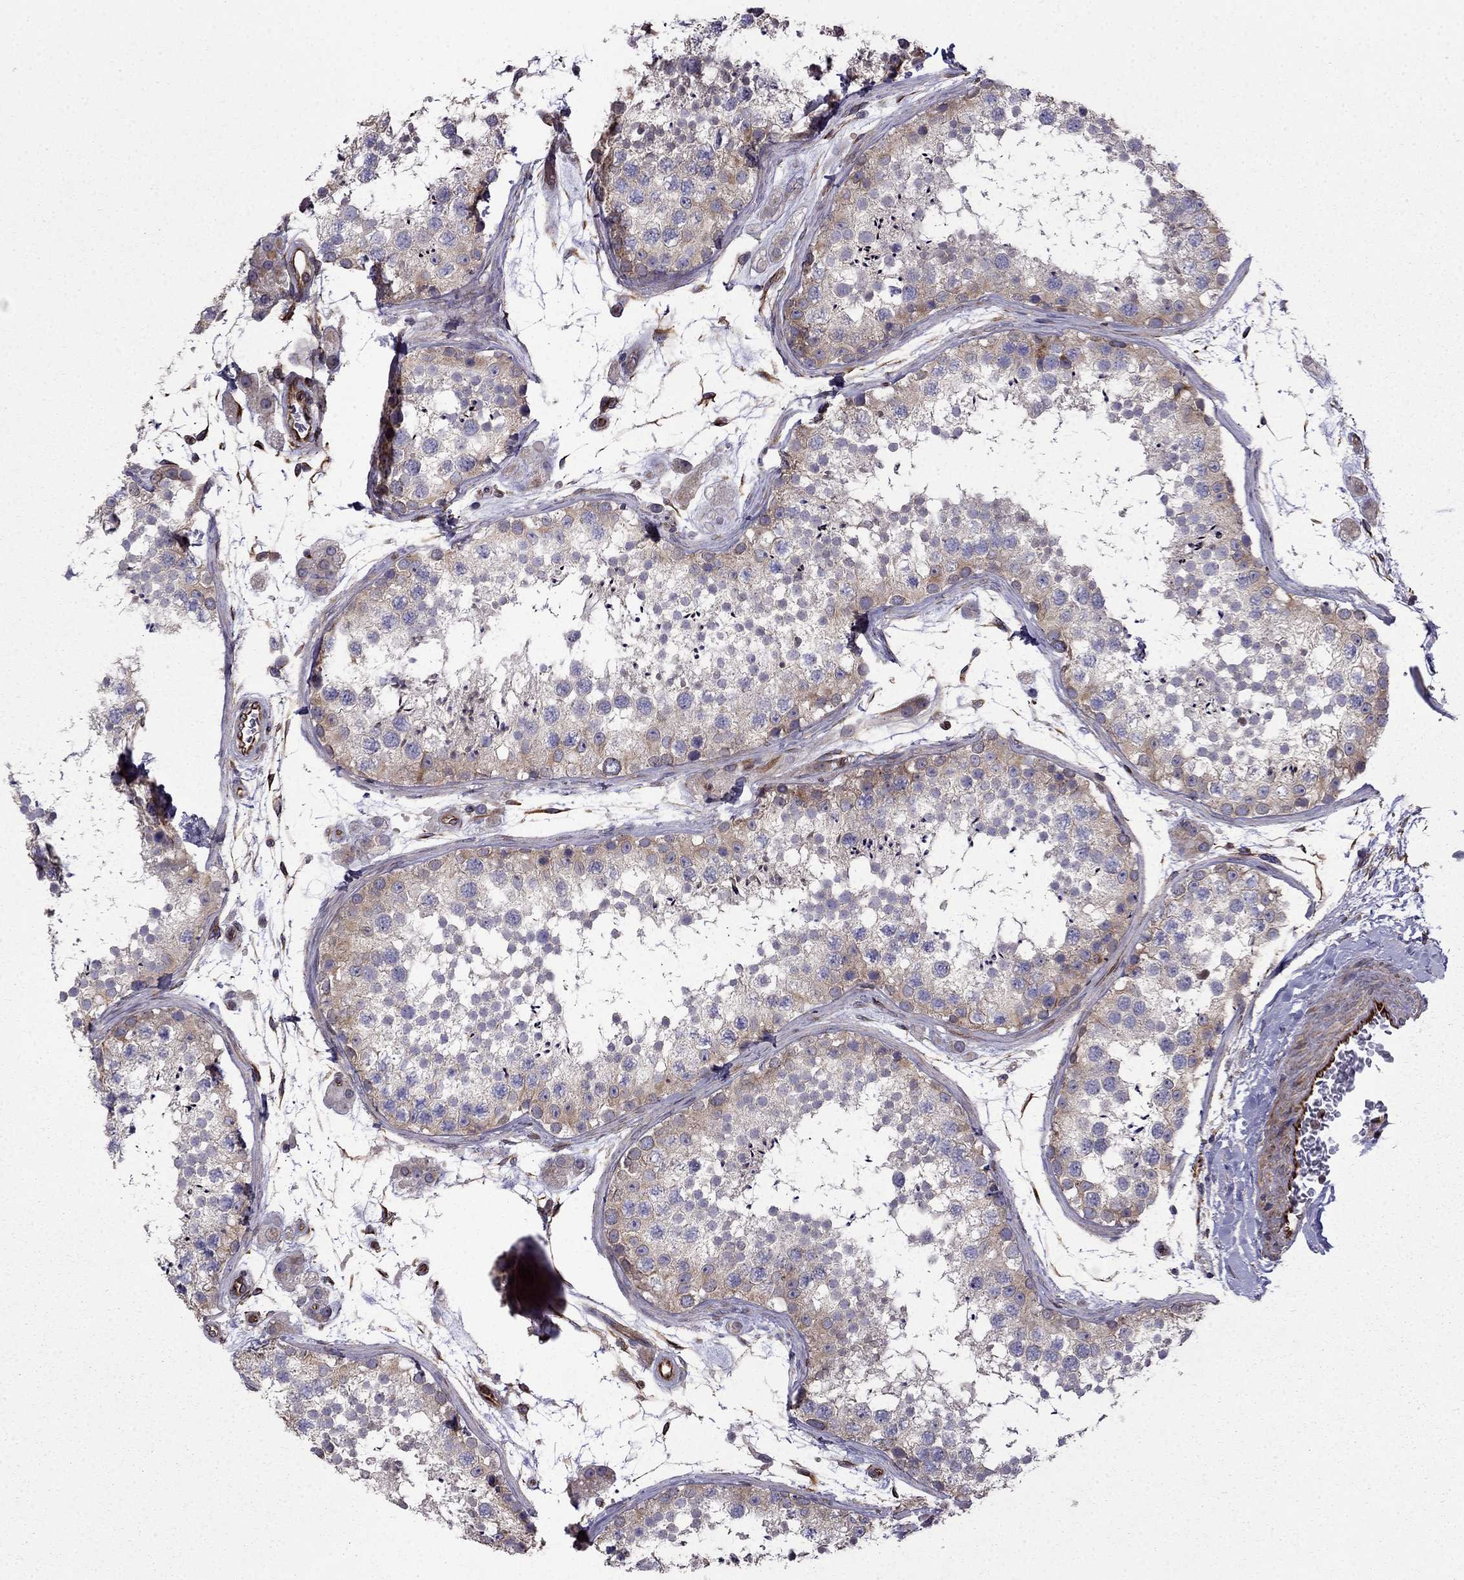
{"staining": {"intensity": "moderate", "quantity": "25%-75%", "location": "cytoplasmic/membranous"}, "tissue": "testis", "cell_type": "Cells in seminiferous ducts", "image_type": "normal", "snomed": [{"axis": "morphology", "description": "Normal tissue, NOS"}, {"axis": "topography", "description": "Testis"}], "caption": "A medium amount of moderate cytoplasmic/membranous positivity is appreciated in approximately 25%-75% of cells in seminiferous ducts in benign testis.", "gene": "CDC42BPA", "patient": {"sex": "male", "age": 41}}